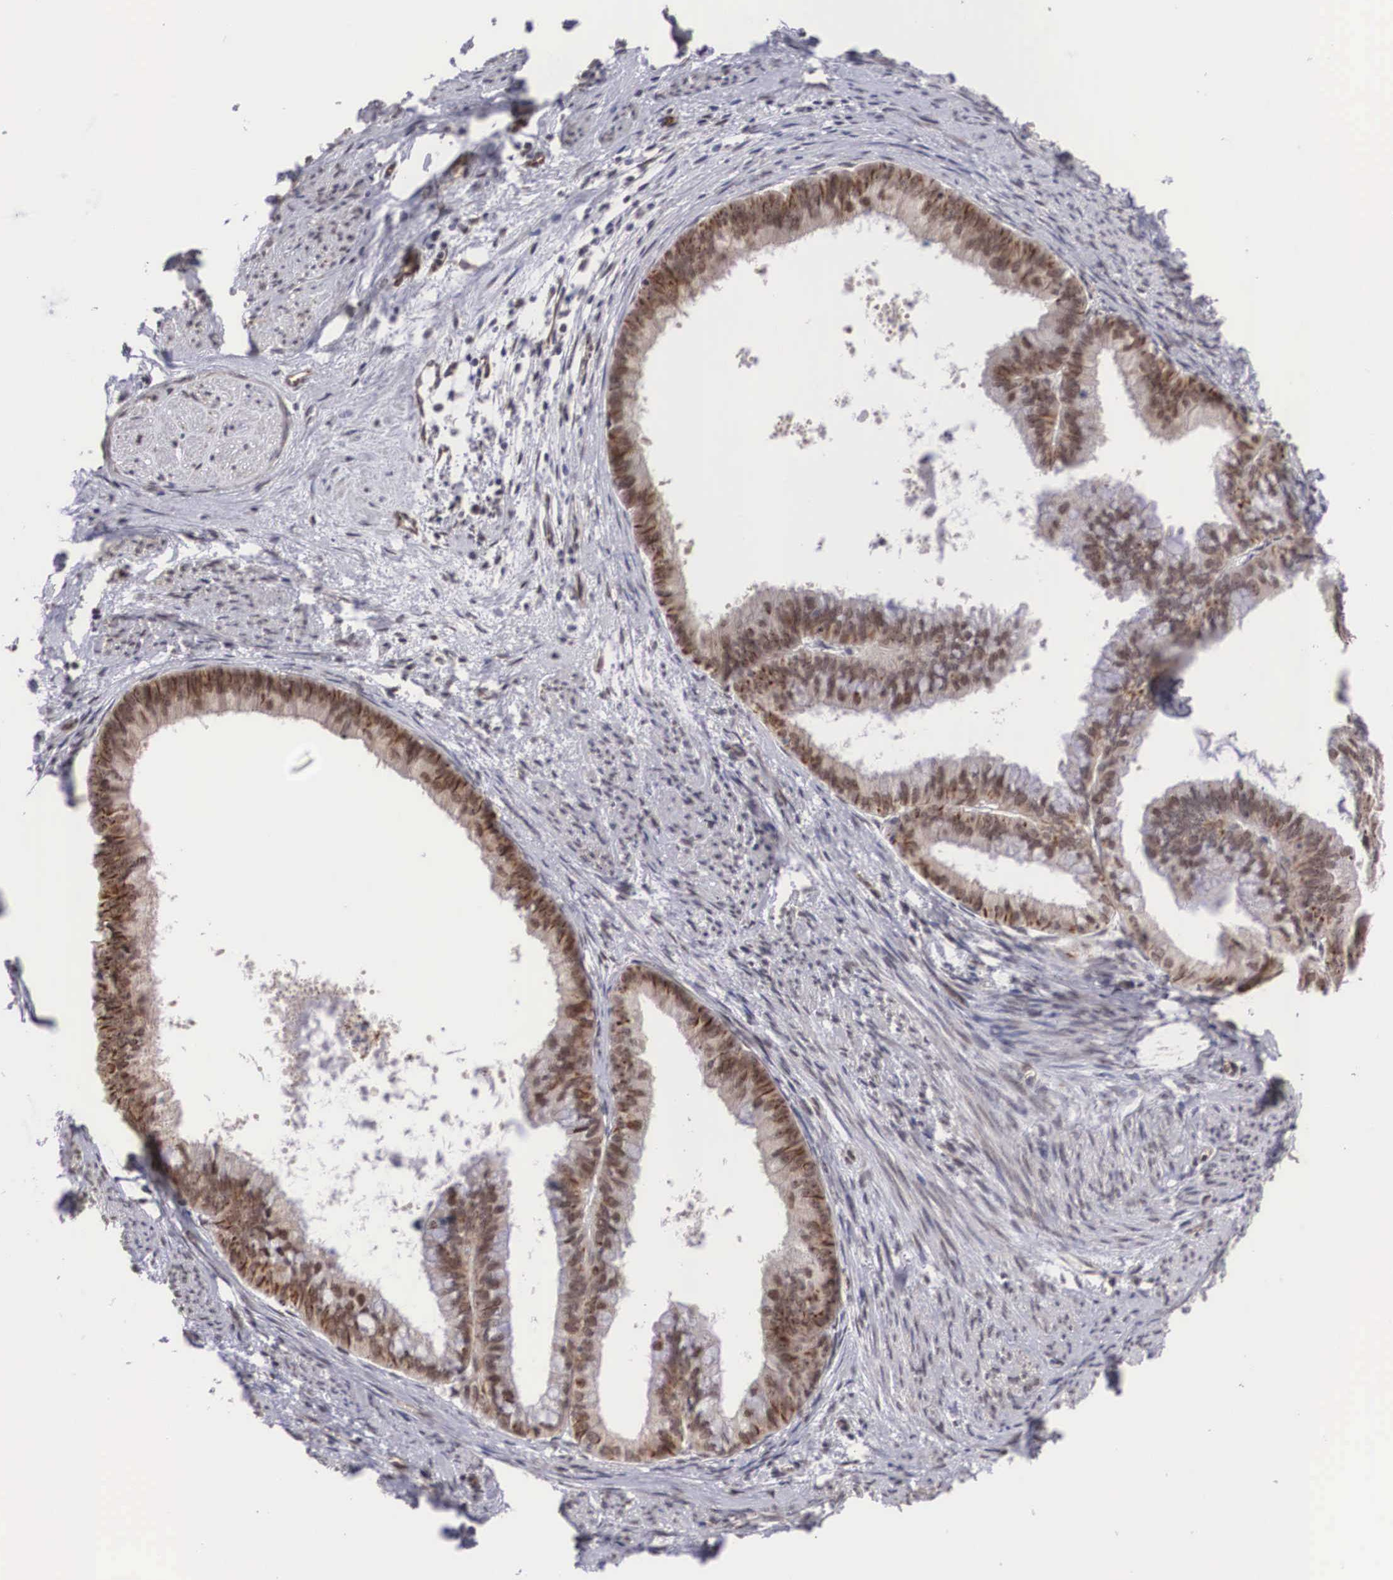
{"staining": {"intensity": "moderate", "quantity": ">75%", "location": "nuclear"}, "tissue": "endometrial cancer", "cell_type": "Tumor cells", "image_type": "cancer", "snomed": [{"axis": "morphology", "description": "Adenocarcinoma, NOS"}, {"axis": "topography", "description": "Endometrium"}], "caption": "This is an image of IHC staining of adenocarcinoma (endometrial), which shows moderate staining in the nuclear of tumor cells.", "gene": "MORC2", "patient": {"sex": "female", "age": 76}}